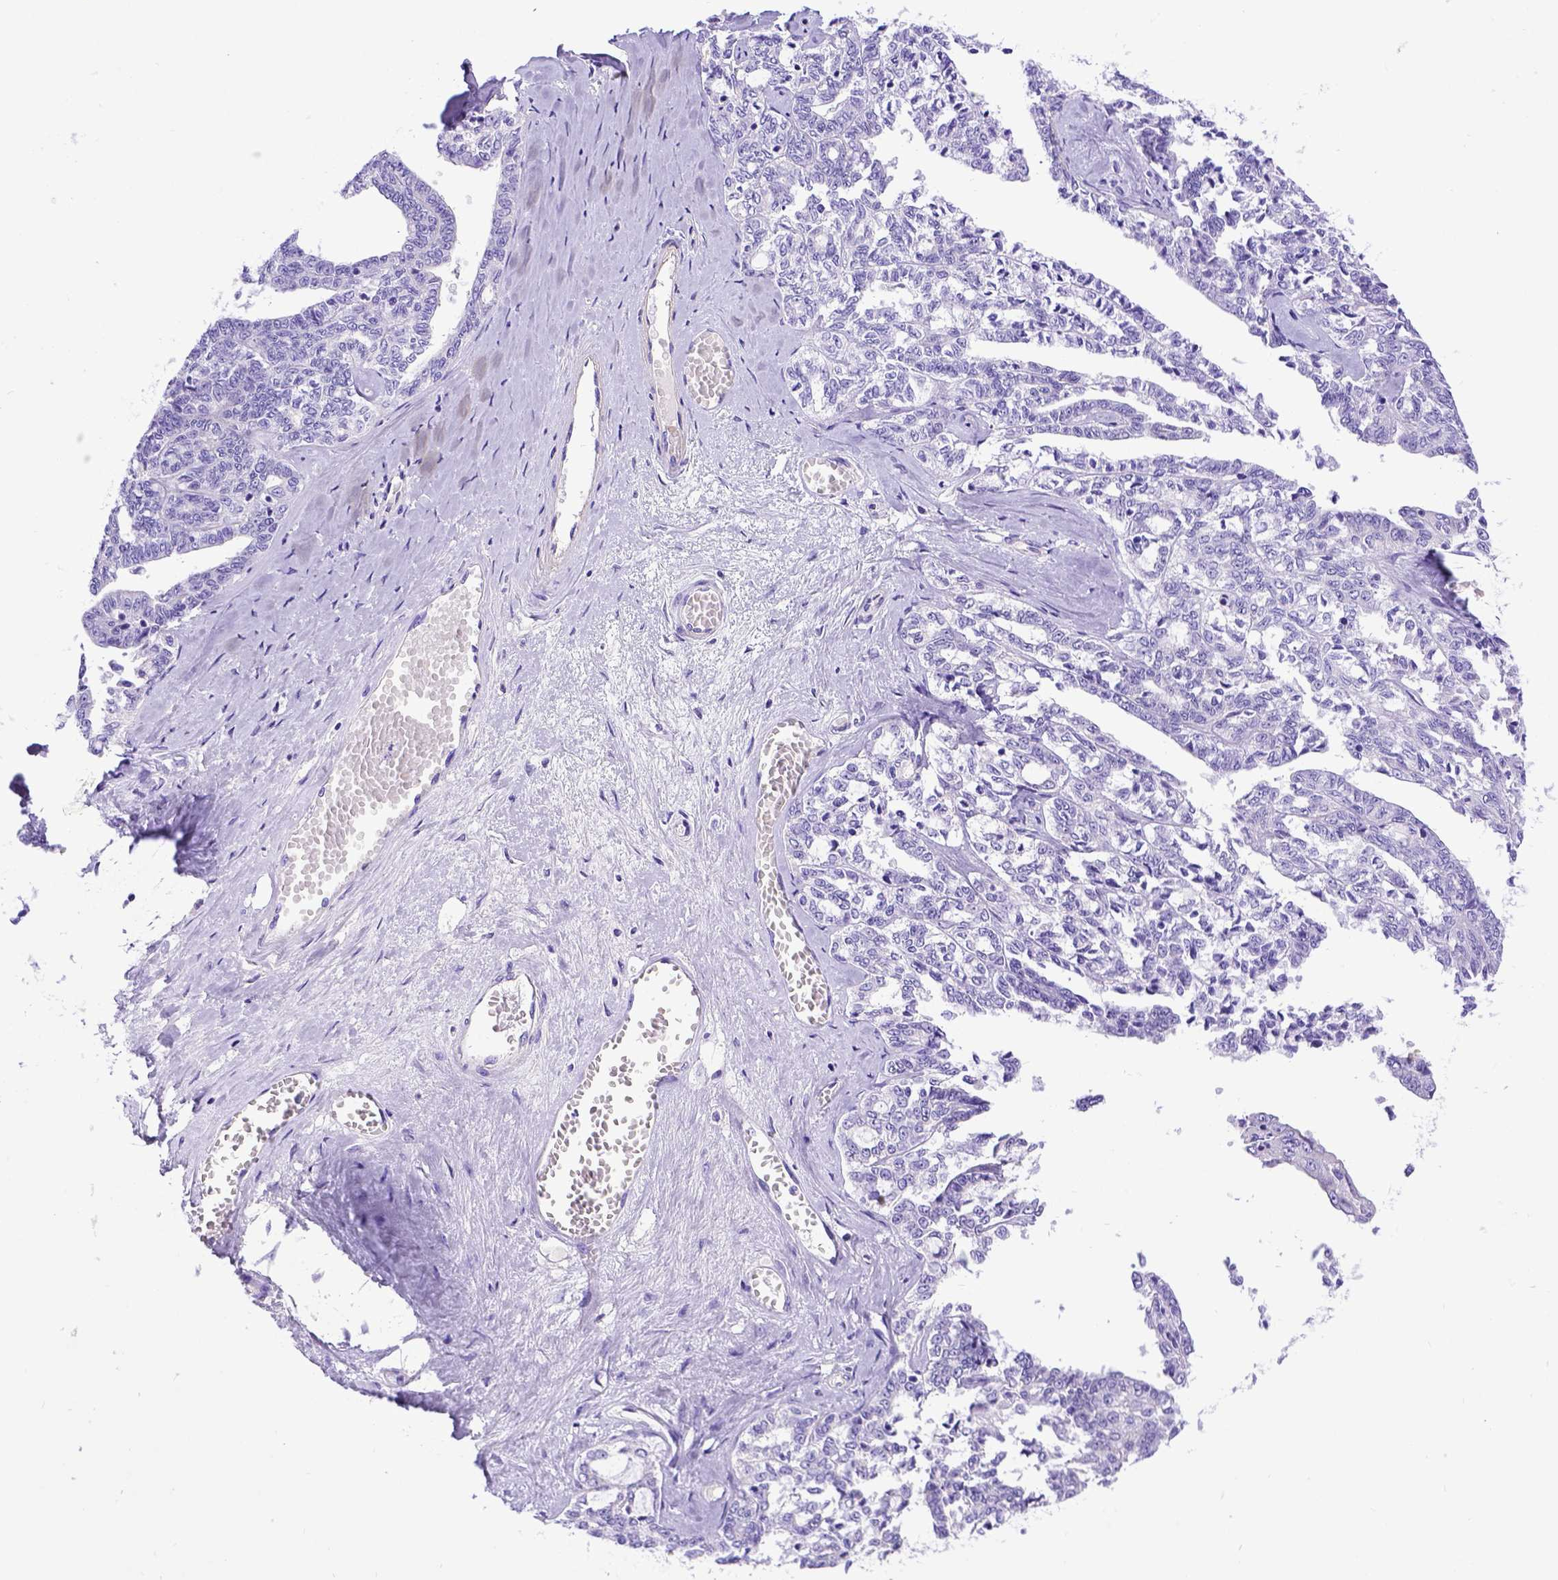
{"staining": {"intensity": "negative", "quantity": "none", "location": "none"}, "tissue": "ovarian cancer", "cell_type": "Tumor cells", "image_type": "cancer", "snomed": [{"axis": "morphology", "description": "Cystadenocarcinoma, serous, NOS"}, {"axis": "topography", "description": "Ovary"}], "caption": "DAB immunohistochemical staining of human ovarian cancer (serous cystadenocarcinoma) displays no significant expression in tumor cells.", "gene": "LRRC18", "patient": {"sex": "female", "age": 71}}